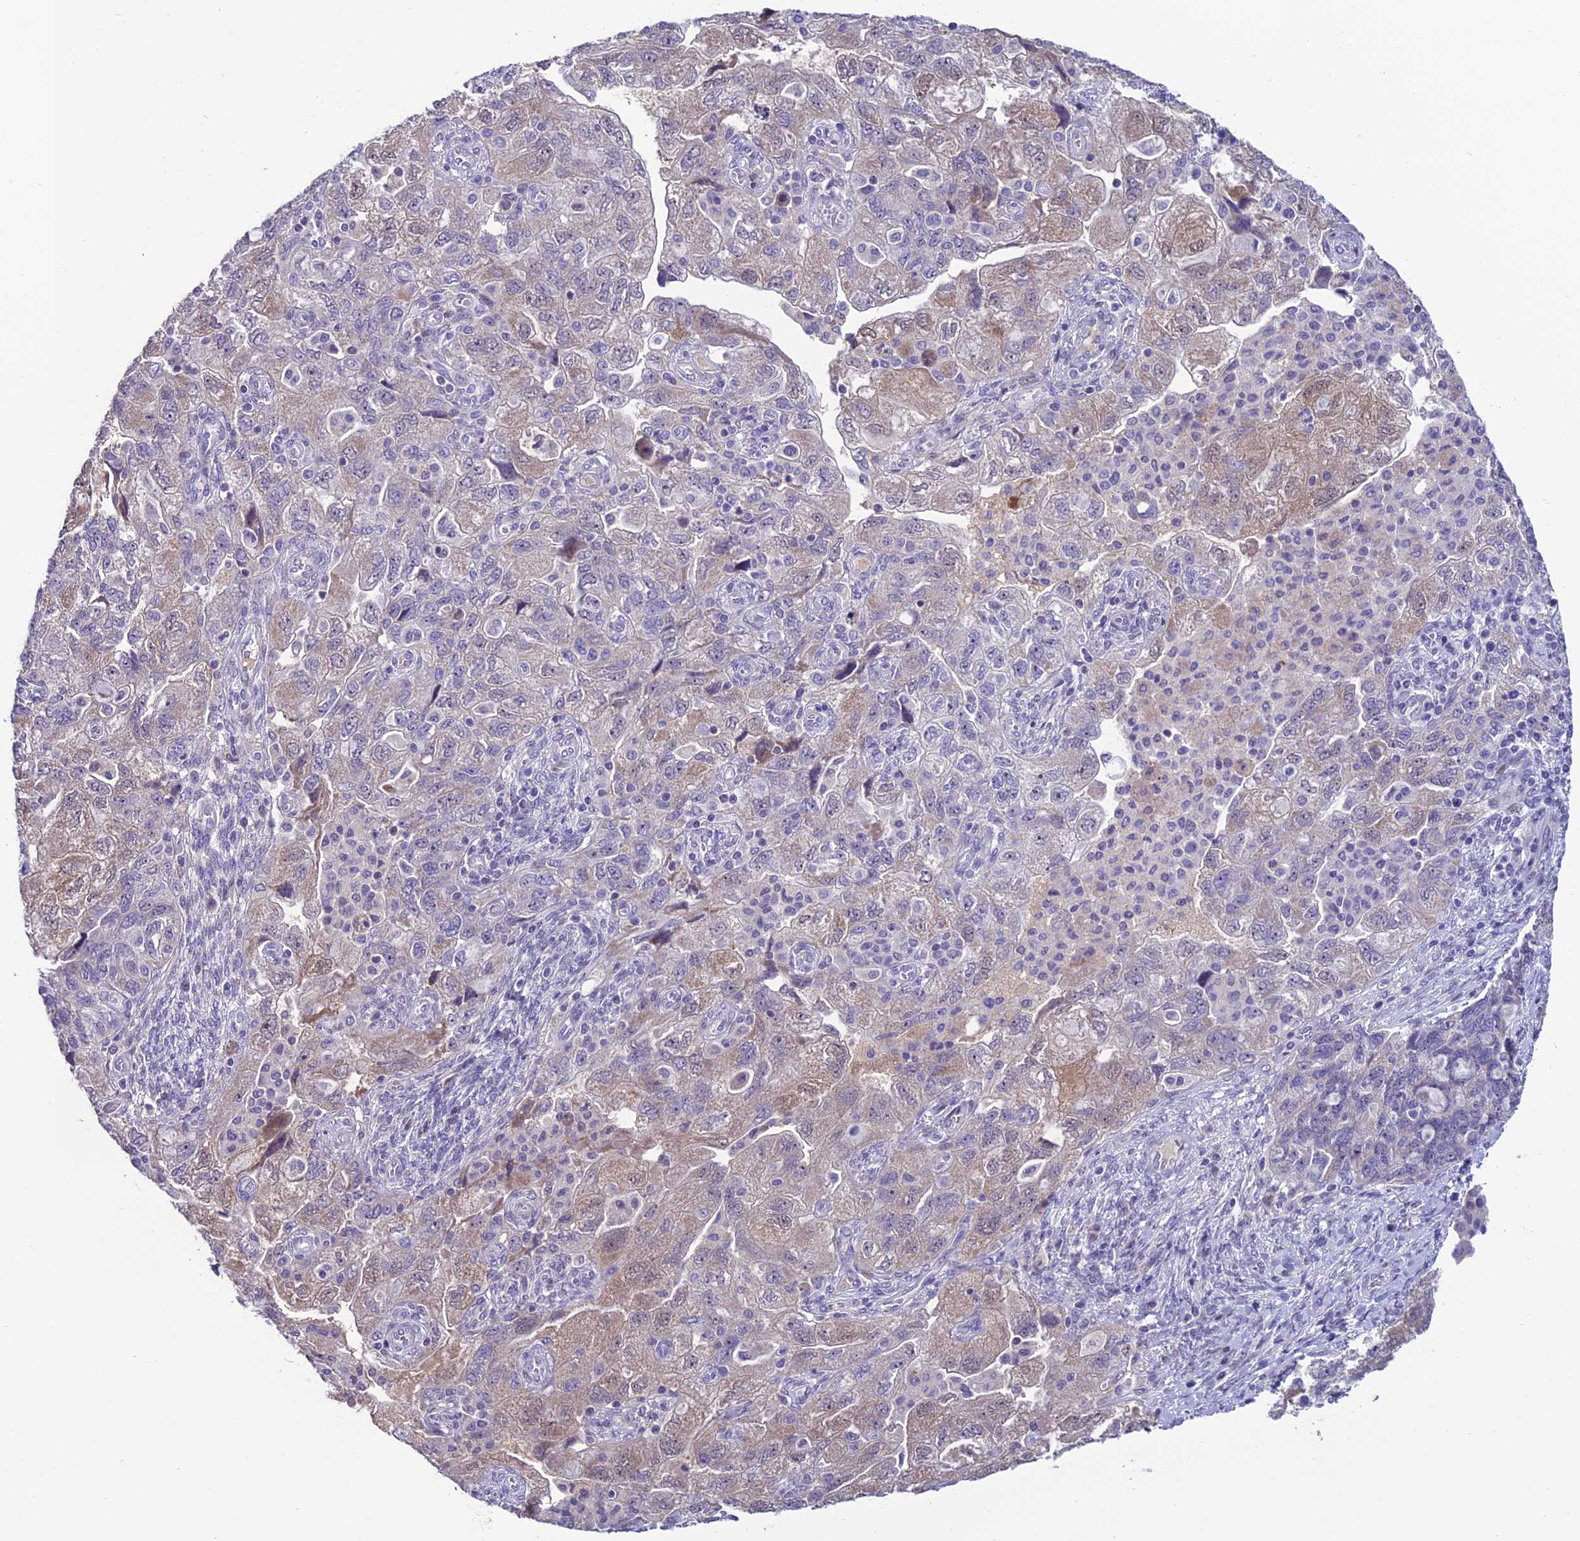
{"staining": {"intensity": "weak", "quantity": "<25%", "location": "cytoplasmic/membranous"}, "tissue": "ovarian cancer", "cell_type": "Tumor cells", "image_type": "cancer", "snomed": [{"axis": "morphology", "description": "Carcinoma, endometroid"}, {"axis": "topography", "description": "Ovary"}], "caption": "High magnification brightfield microscopy of endometroid carcinoma (ovarian) stained with DAB (brown) and counterstained with hematoxylin (blue): tumor cells show no significant positivity.", "gene": "SLC10A1", "patient": {"sex": "female", "age": 51}}